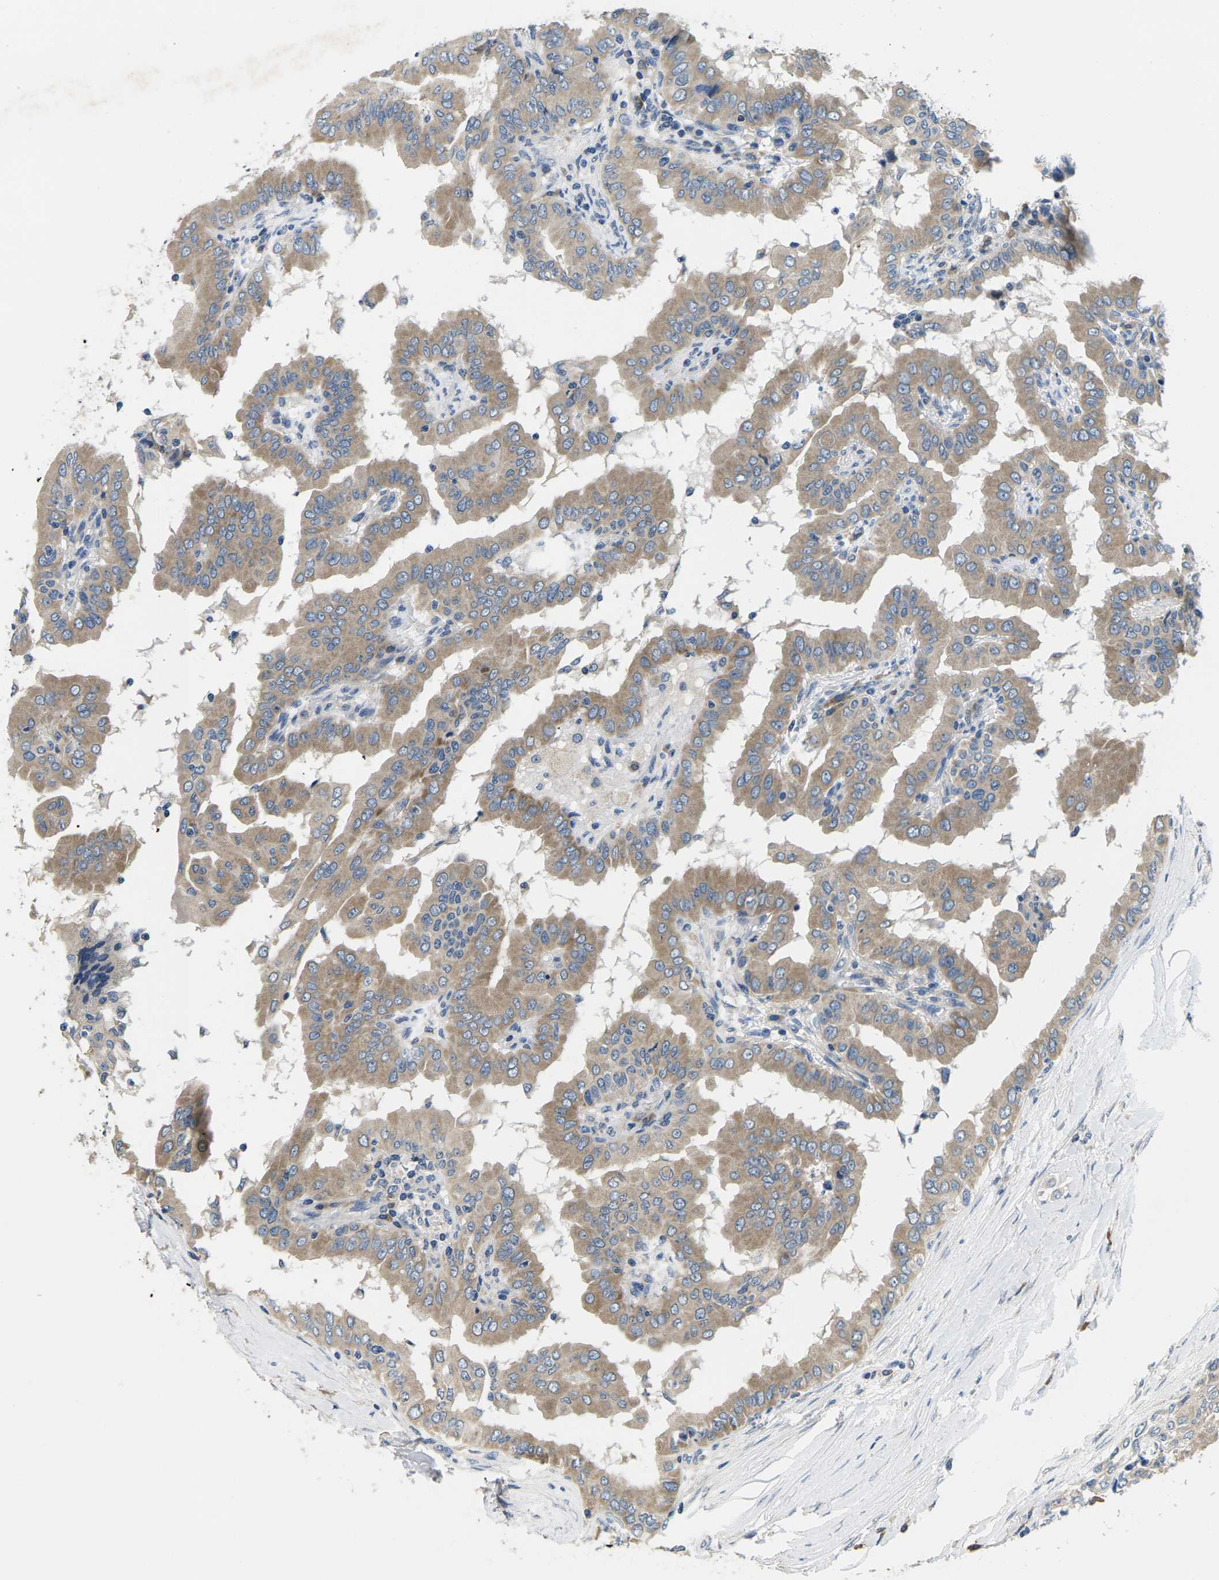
{"staining": {"intensity": "moderate", "quantity": ">75%", "location": "cytoplasmic/membranous"}, "tissue": "thyroid cancer", "cell_type": "Tumor cells", "image_type": "cancer", "snomed": [{"axis": "morphology", "description": "Papillary adenocarcinoma, NOS"}, {"axis": "topography", "description": "Thyroid gland"}], "caption": "A histopathology image of thyroid papillary adenocarcinoma stained for a protein reveals moderate cytoplasmic/membranous brown staining in tumor cells. Ihc stains the protein of interest in brown and the nuclei are stained blue.", "gene": "ERGIC3", "patient": {"sex": "male", "age": 33}}